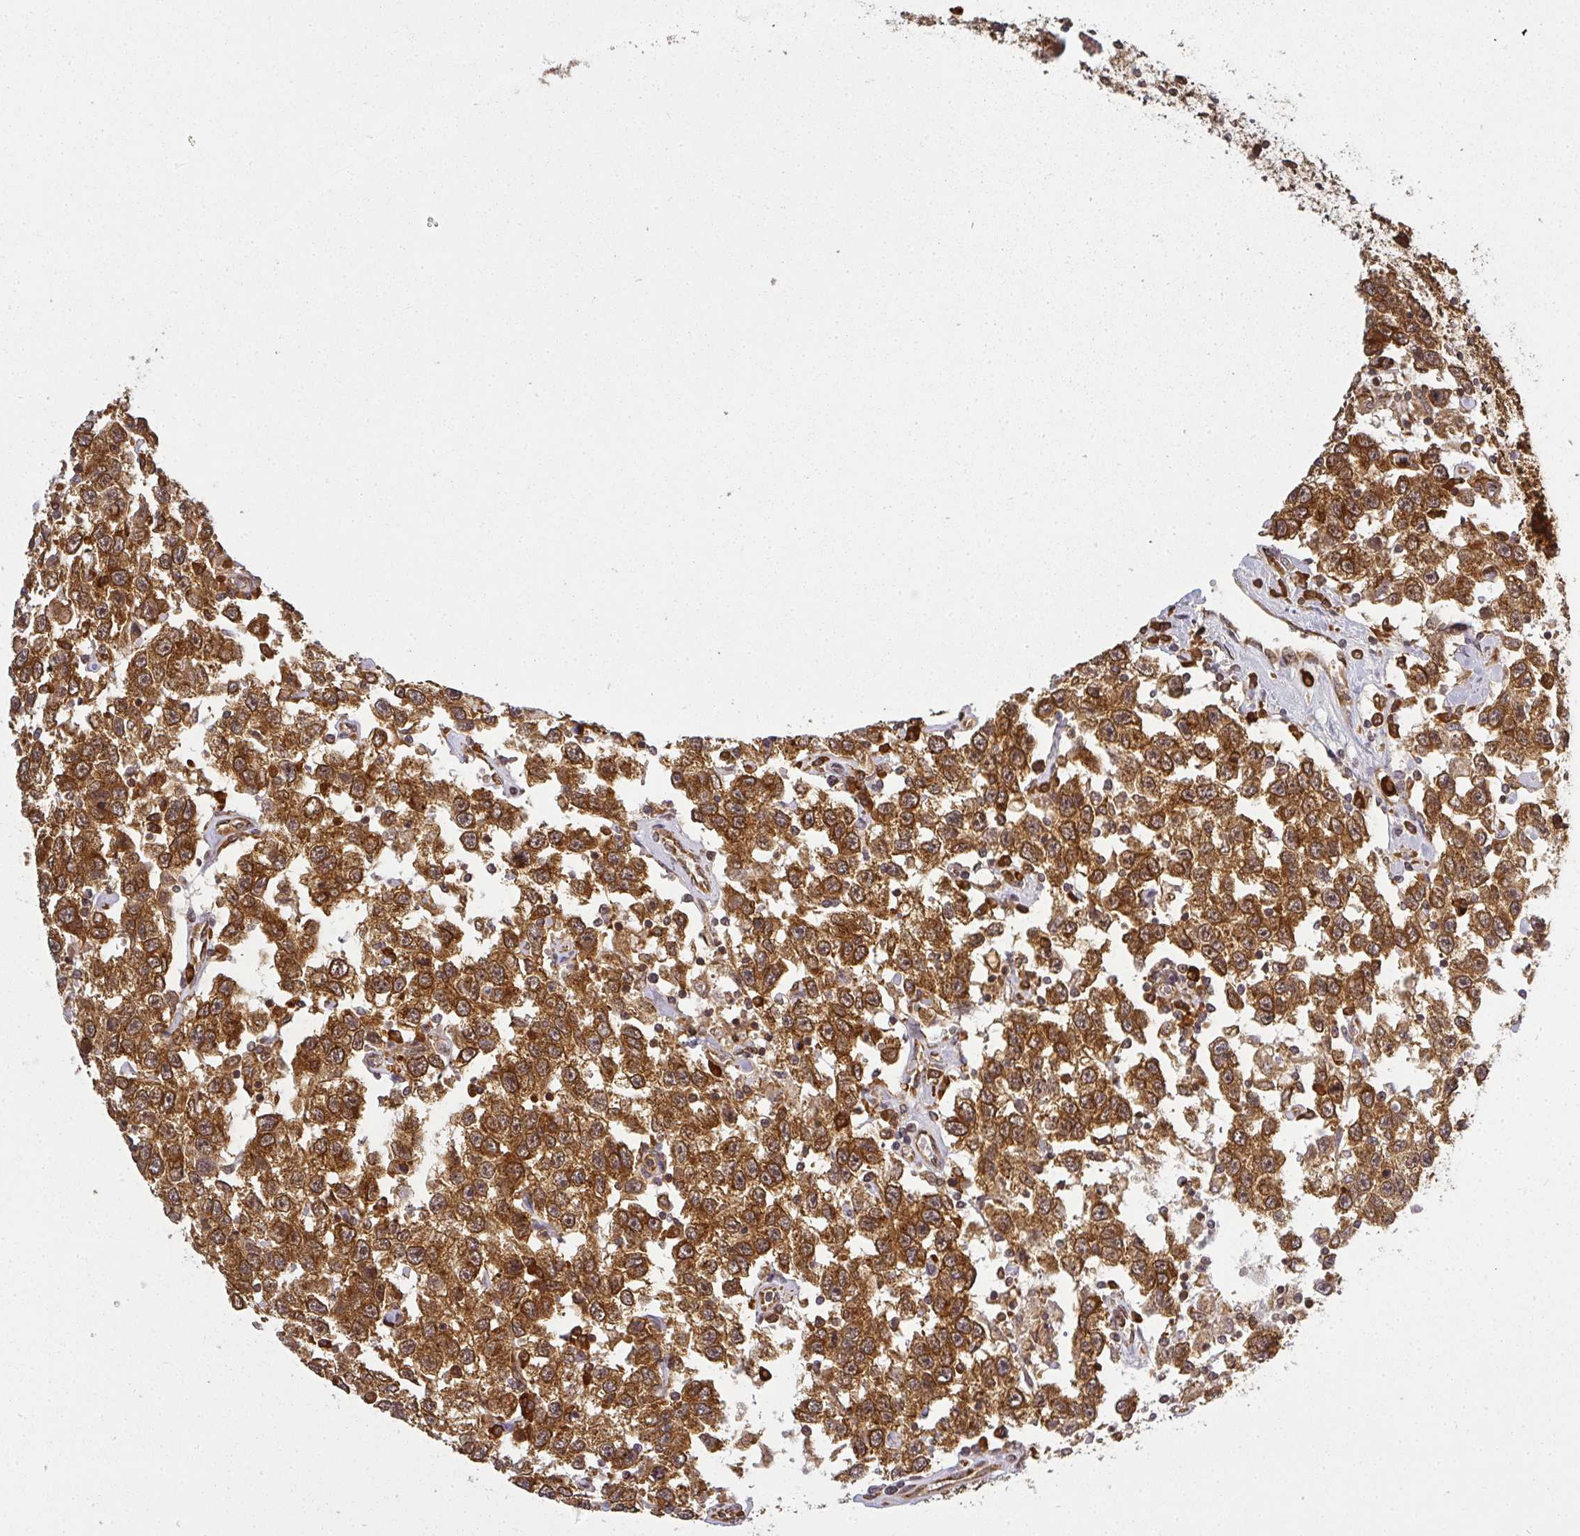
{"staining": {"intensity": "strong", "quantity": ">75%", "location": "cytoplasmic/membranous"}, "tissue": "testis cancer", "cell_type": "Tumor cells", "image_type": "cancer", "snomed": [{"axis": "morphology", "description": "Seminoma, NOS"}, {"axis": "topography", "description": "Testis"}], "caption": "IHC image of neoplastic tissue: testis cancer stained using immunohistochemistry (IHC) reveals high levels of strong protein expression localized specifically in the cytoplasmic/membranous of tumor cells, appearing as a cytoplasmic/membranous brown color.", "gene": "PPP6R3", "patient": {"sex": "male", "age": 41}}